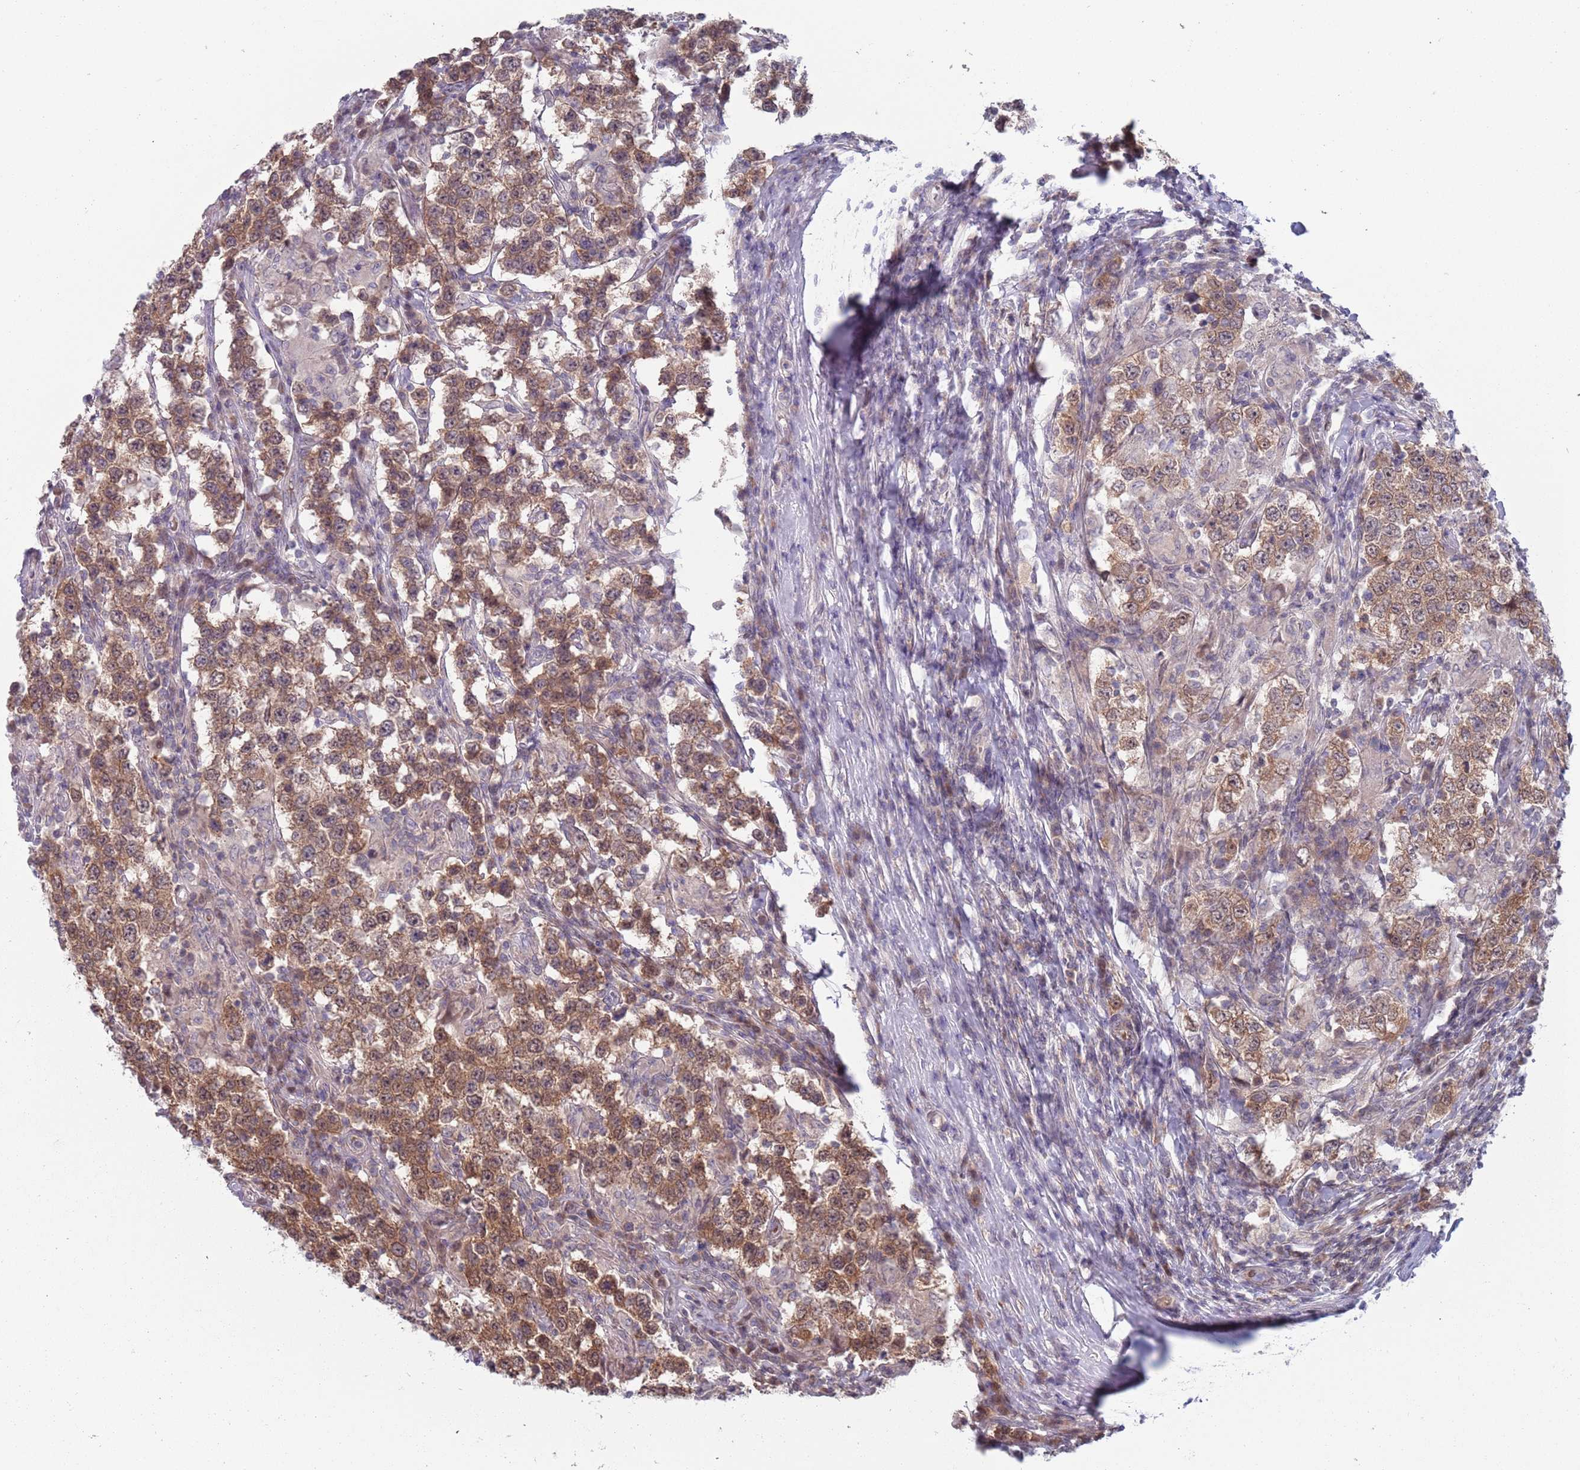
{"staining": {"intensity": "moderate", "quantity": ">75%", "location": "cytoplasmic/membranous"}, "tissue": "testis cancer", "cell_type": "Tumor cells", "image_type": "cancer", "snomed": [{"axis": "morphology", "description": "Seminoma, NOS"}, {"axis": "morphology", "description": "Carcinoma, Embryonal, NOS"}, {"axis": "topography", "description": "Testis"}], "caption": "Immunohistochemical staining of human testis cancer exhibits moderate cytoplasmic/membranous protein positivity in about >75% of tumor cells.", "gene": "CLNS1A", "patient": {"sex": "male", "age": 41}}